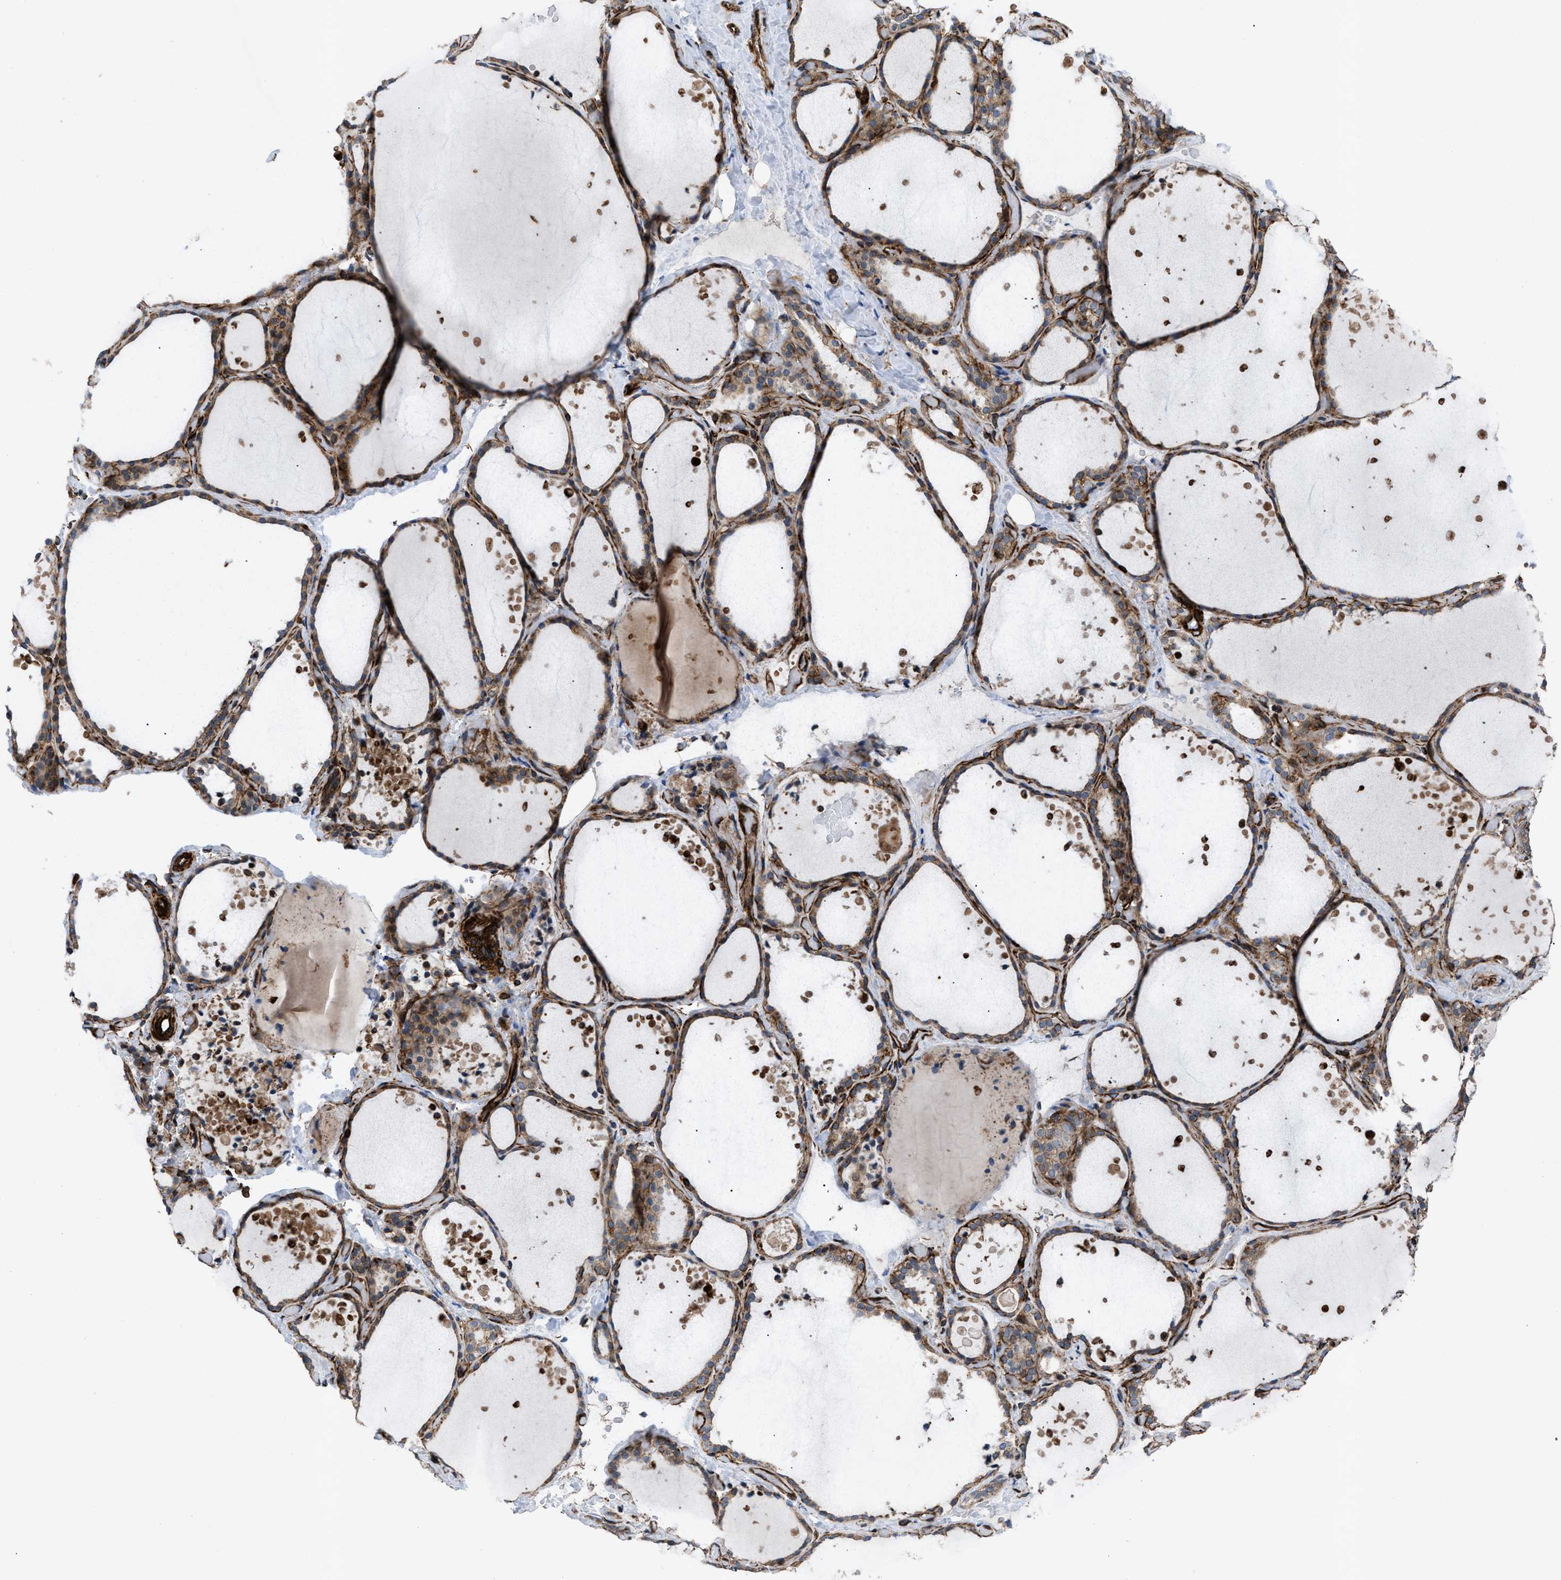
{"staining": {"intensity": "moderate", "quantity": ">75%", "location": "cytoplasmic/membranous"}, "tissue": "thyroid gland", "cell_type": "Glandular cells", "image_type": "normal", "snomed": [{"axis": "morphology", "description": "Normal tissue, NOS"}, {"axis": "topography", "description": "Thyroid gland"}], "caption": "Thyroid gland stained for a protein shows moderate cytoplasmic/membranous positivity in glandular cells. The protein is shown in brown color, while the nuclei are stained blue.", "gene": "PTPRE", "patient": {"sex": "female", "age": 44}}